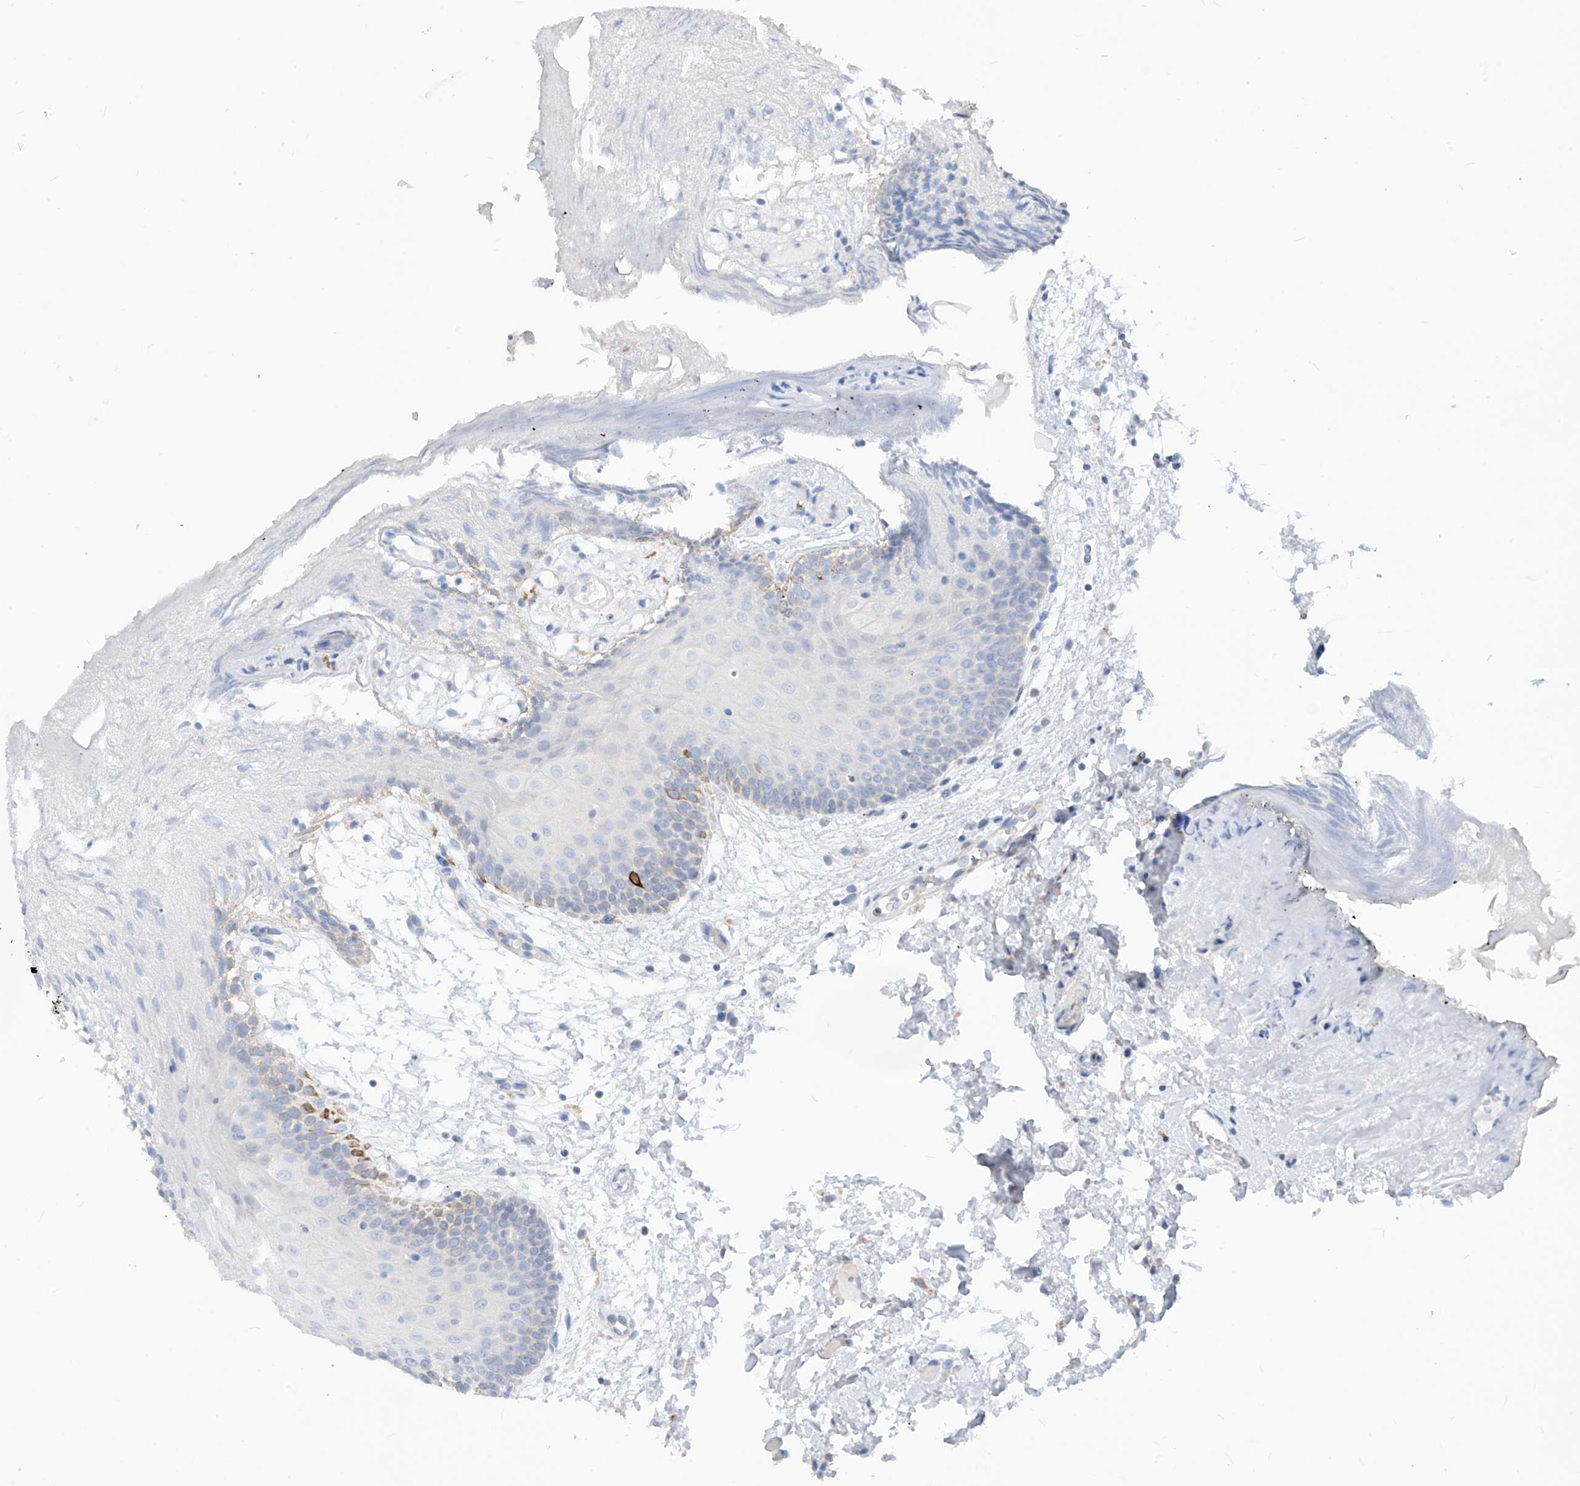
{"staining": {"intensity": "negative", "quantity": "none", "location": "none"}, "tissue": "oral mucosa", "cell_type": "Squamous epithelial cells", "image_type": "normal", "snomed": [{"axis": "morphology", "description": "Normal tissue, NOS"}, {"axis": "topography", "description": "Skeletal muscle"}, {"axis": "topography", "description": "Oral tissue"}, {"axis": "topography", "description": "Salivary gland"}, {"axis": "topography", "description": "Peripheral nerve tissue"}], "caption": "A photomicrograph of oral mucosa stained for a protein displays no brown staining in squamous epithelial cells.", "gene": "ZNF404", "patient": {"sex": "male", "age": 54}}